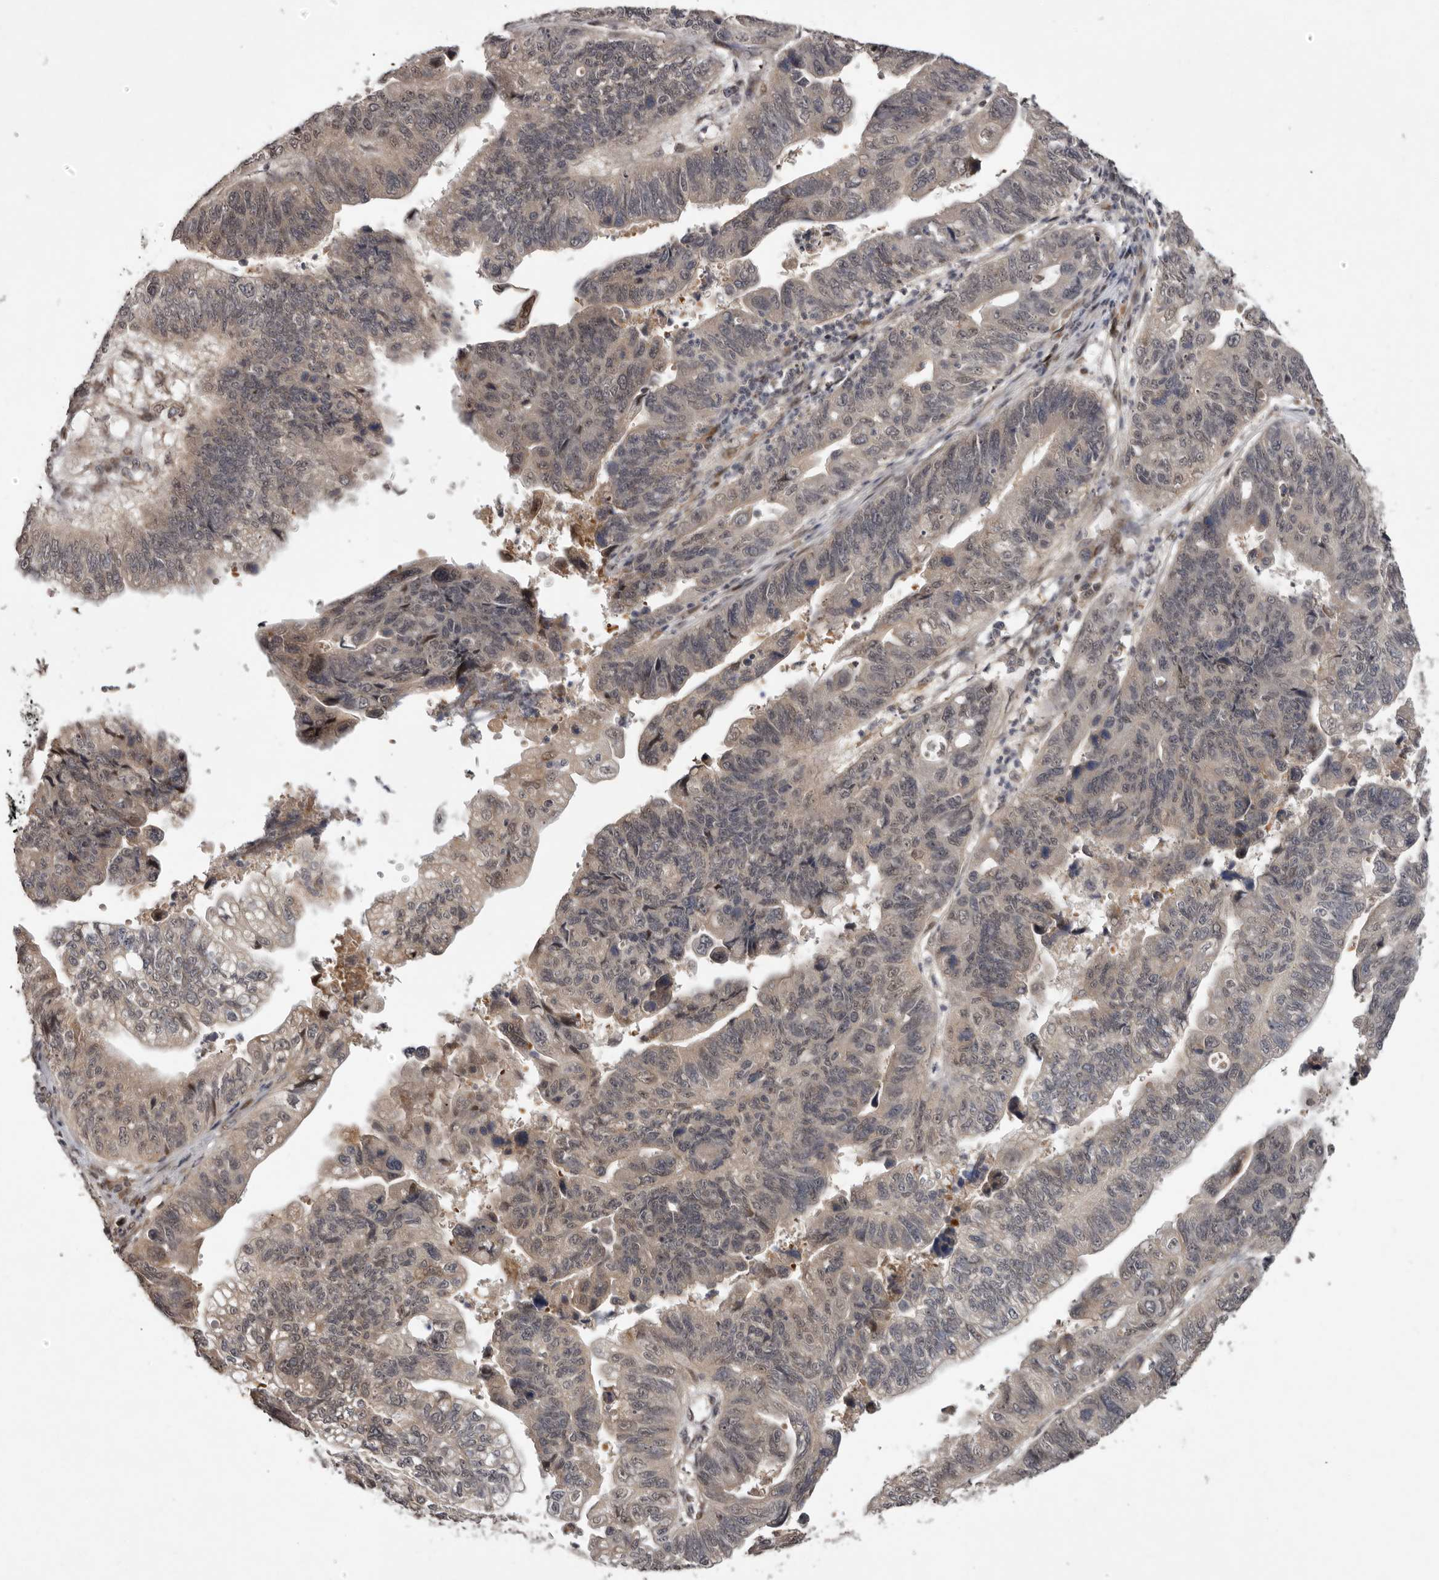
{"staining": {"intensity": "weak", "quantity": ">75%", "location": "cytoplasmic/membranous,nuclear"}, "tissue": "stomach cancer", "cell_type": "Tumor cells", "image_type": "cancer", "snomed": [{"axis": "morphology", "description": "Adenocarcinoma, NOS"}, {"axis": "topography", "description": "Stomach"}], "caption": "Protein positivity by immunohistochemistry shows weak cytoplasmic/membranous and nuclear positivity in about >75% of tumor cells in adenocarcinoma (stomach).", "gene": "ABL1", "patient": {"sex": "male", "age": 59}}